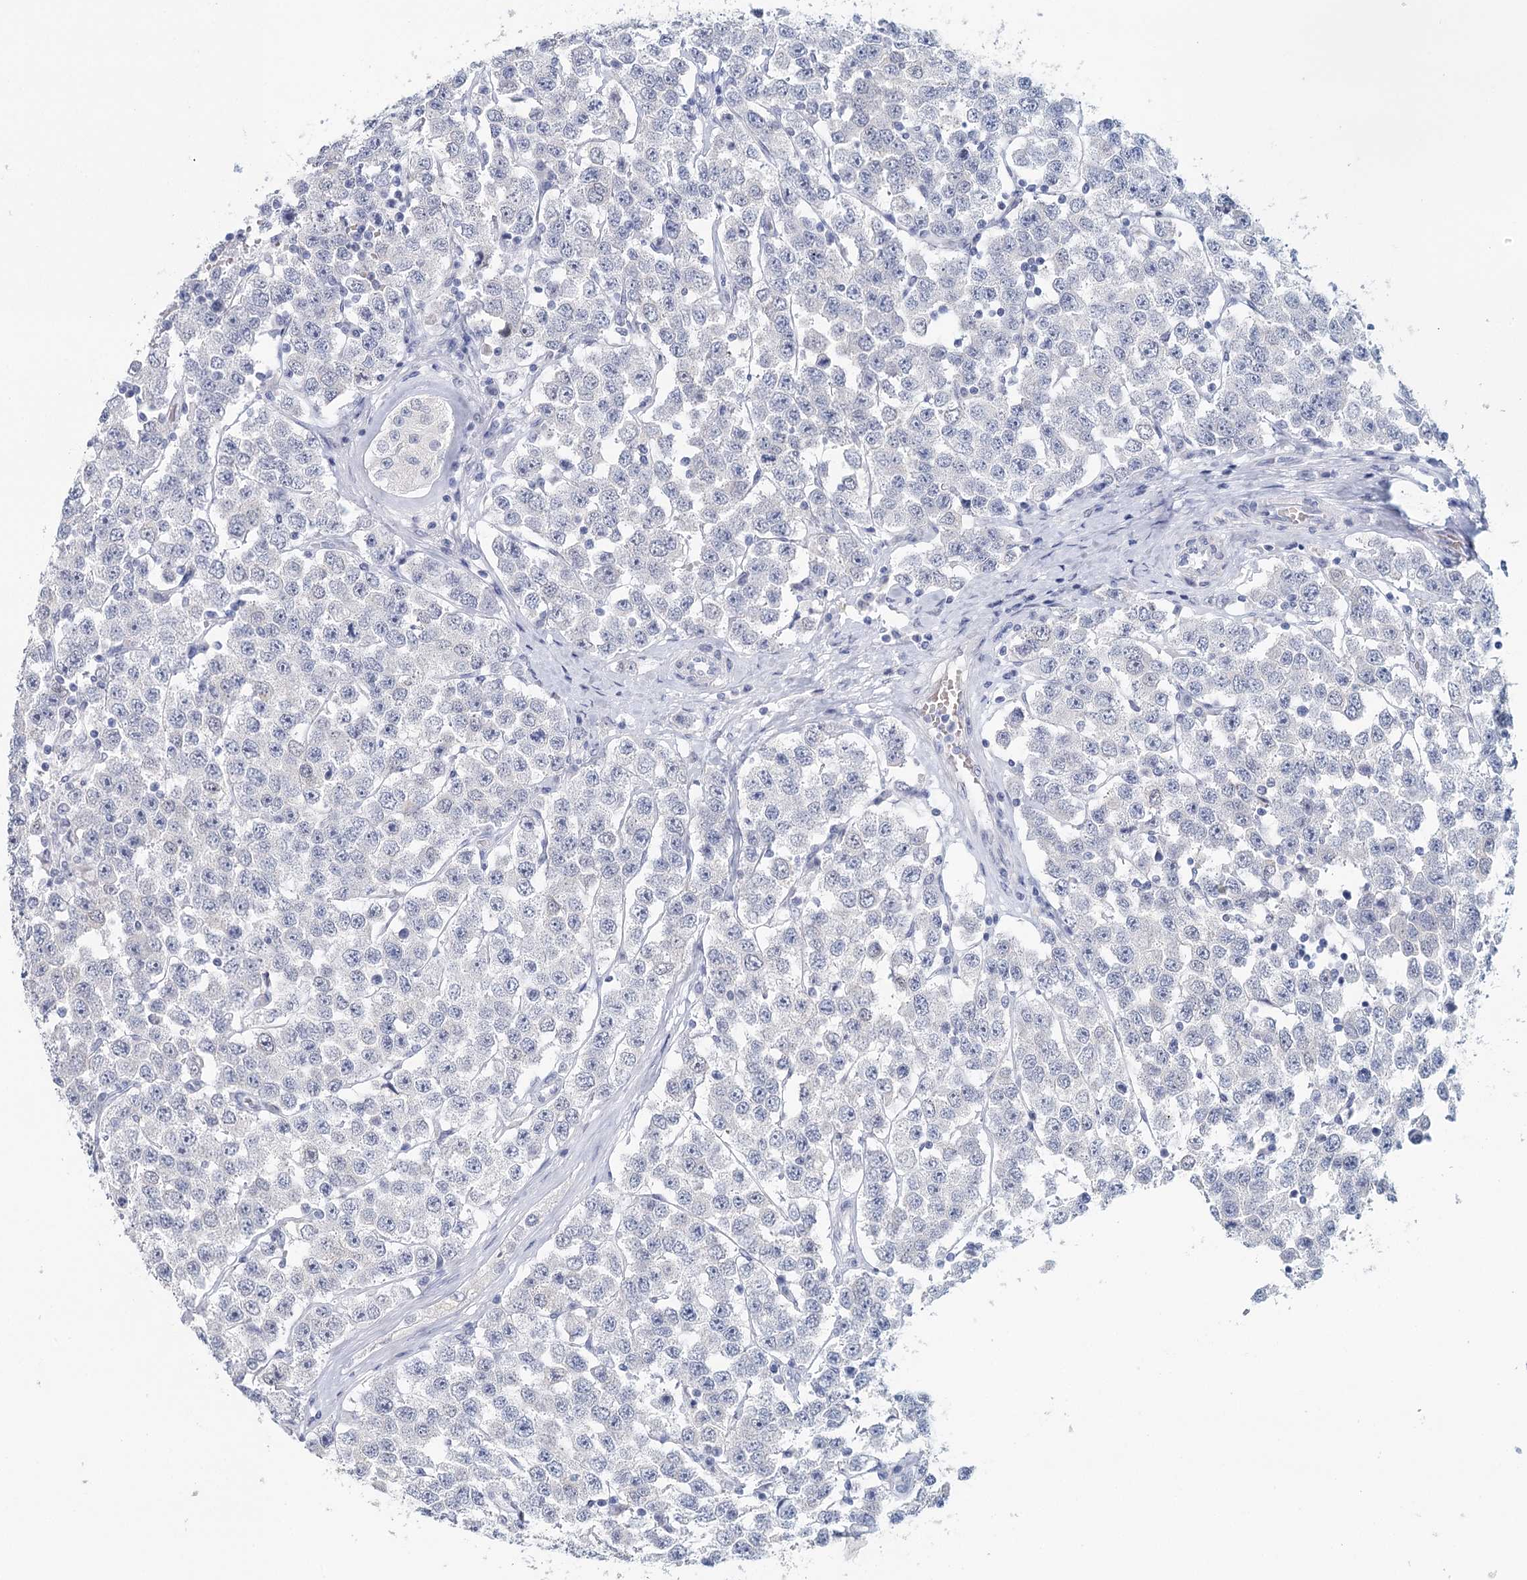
{"staining": {"intensity": "negative", "quantity": "none", "location": "none"}, "tissue": "testis cancer", "cell_type": "Tumor cells", "image_type": "cancer", "snomed": [{"axis": "morphology", "description": "Seminoma, NOS"}, {"axis": "topography", "description": "Testis"}], "caption": "Histopathology image shows no protein positivity in tumor cells of testis cancer (seminoma) tissue.", "gene": "HSPA4L", "patient": {"sex": "male", "age": 28}}